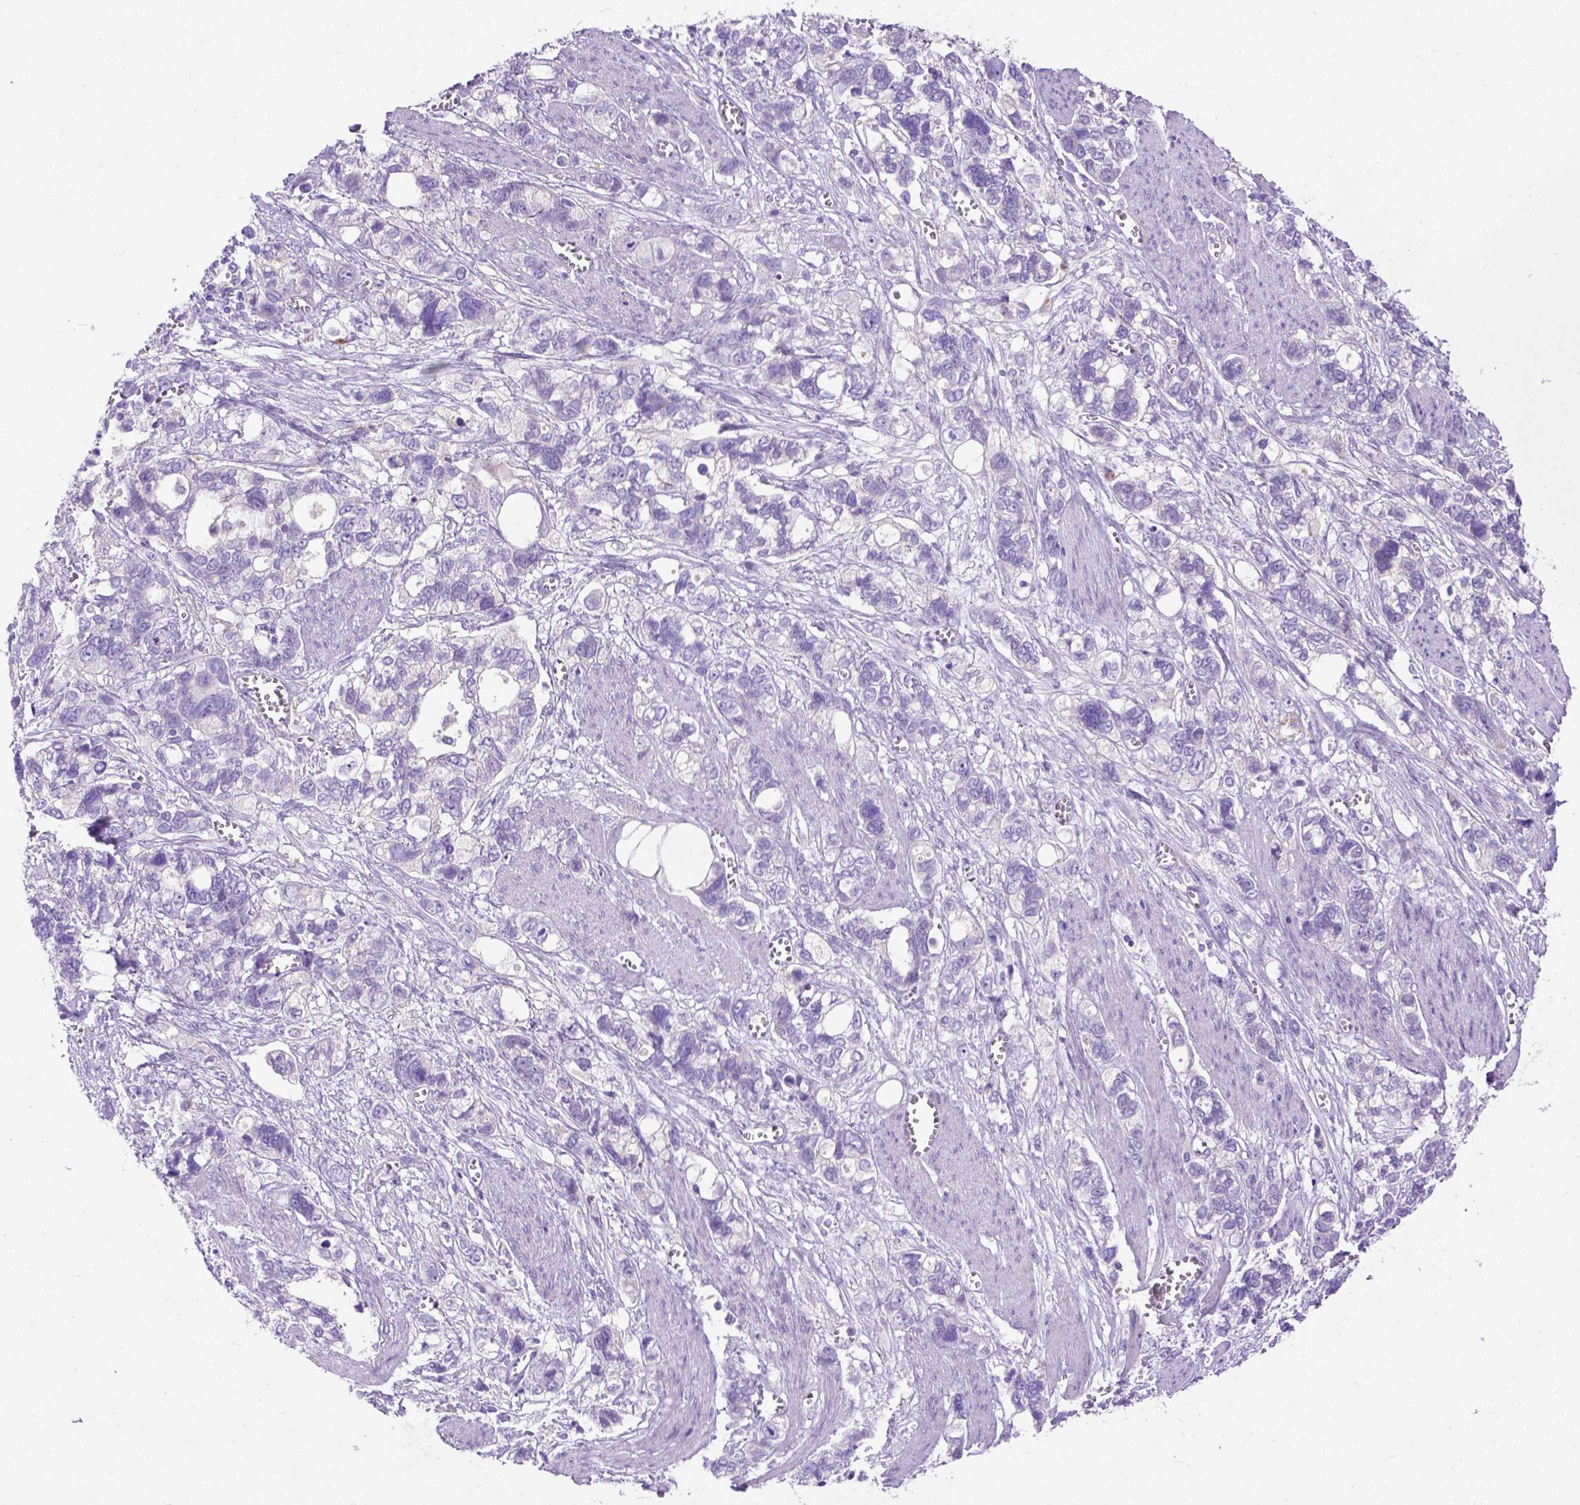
{"staining": {"intensity": "negative", "quantity": "none", "location": "none"}, "tissue": "stomach cancer", "cell_type": "Tumor cells", "image_type": "cancer", "snomed": [{"axis": "morphology", "description": "Adenocarcinoma, NOS"}, {"axis": "topography", "description": "Stomach, upper"}], "caption": "DAB immunohistochemical staining of human adenocarcinoma (stomach) exhibits no significant expression in tumor cells.", "gene": "ODAD3", "patient": {"sex": "female", "age": 81}}